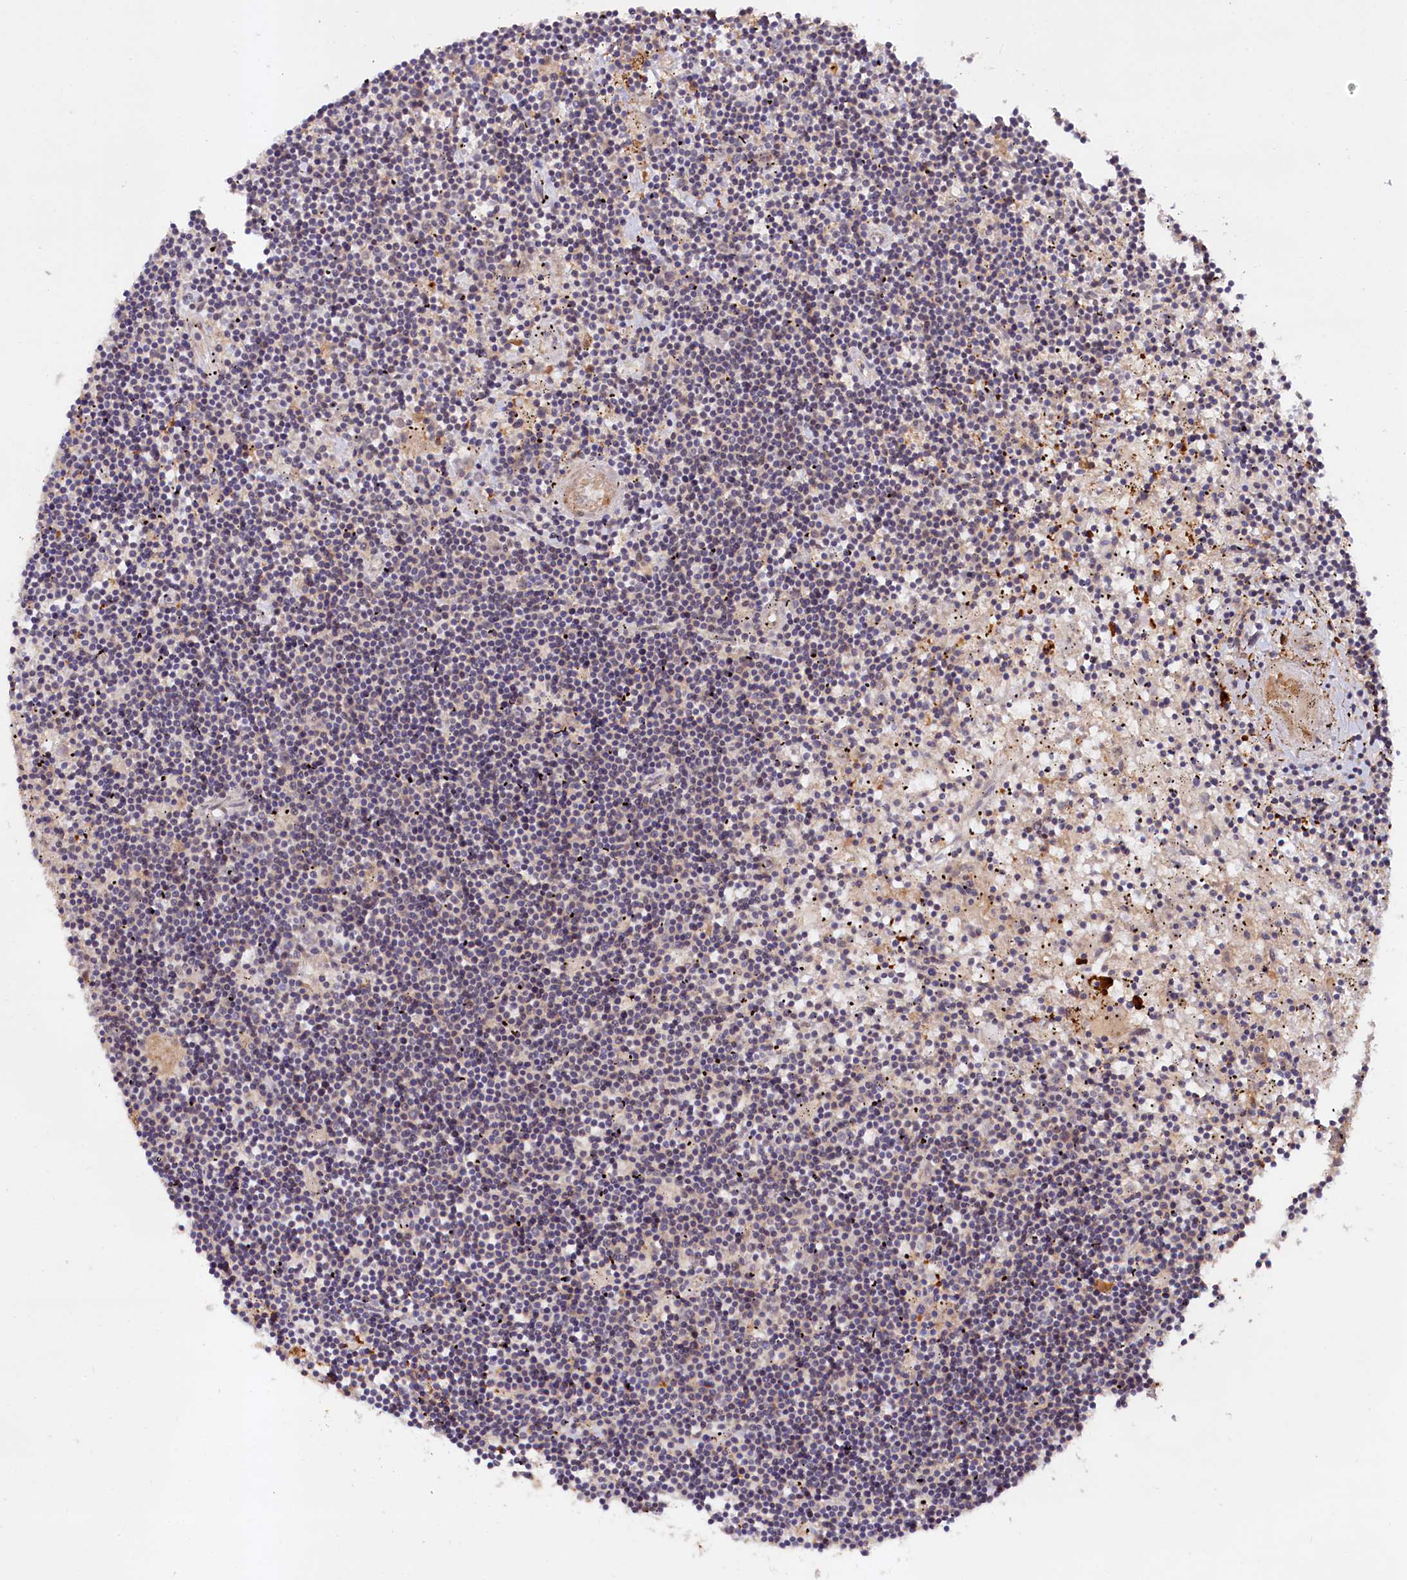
{"staining": {"intensity": "negative", "quantity": "none", "location": "none"}, "tissue": "lymphoma", "cell_type": "Tumor cells", "image_type": "cancer", "snomed": [{"axis": "morphology", "description": "Malignant lymphoma, non-Hodgkin's type, Low grade"}, {"axis": "topography", "description": "Spleen"}], "caption": "Micrograph shows no protein expression in tumor cells of low-grade malignant lymphoma, non-Hodgkin's type tissue.", "gene": "NEDD1", "patient": {"sex": "male", "age": 76}}